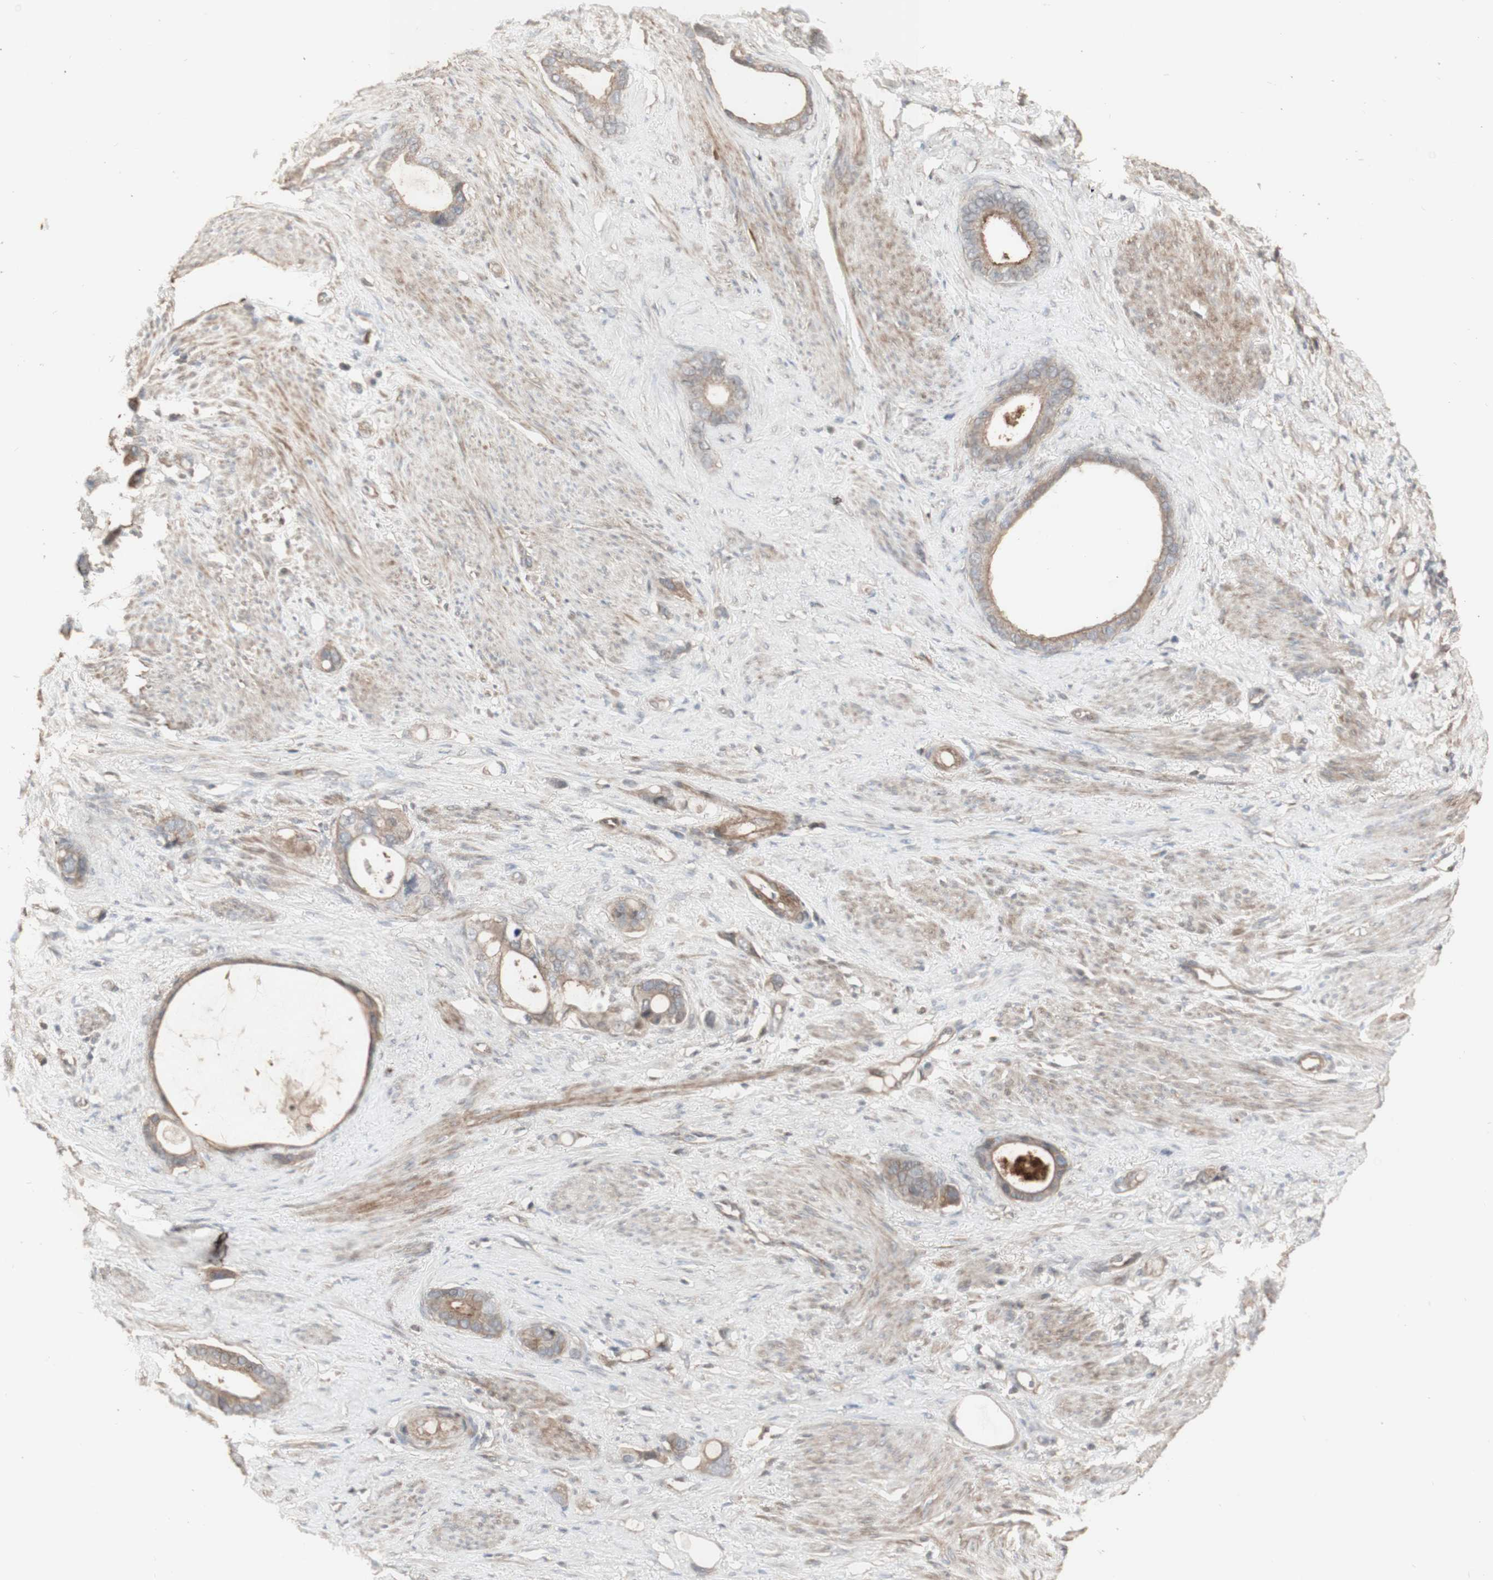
{"staining": {"intensity": "weak", "quantity": ">75%", "location": "cytoplasmic/membranous"}, "tissue": "stomach cancer", "cell_type": "Tumor cells", "image_type": "cancer", "snomed": [{"axis": "morphology", "description": "Adenocarcinoma, NOS"}, {"axis": "topography", "description": "Stomach"}], "caption": "Brown immunohistochemical staining in human stomach adenocarcinoma reveals weak cytoplasmic/membranous staining in about >75% of tumor cells.", "gene": "ALOX12", "patient": {"sex": "female", "age": 75}}